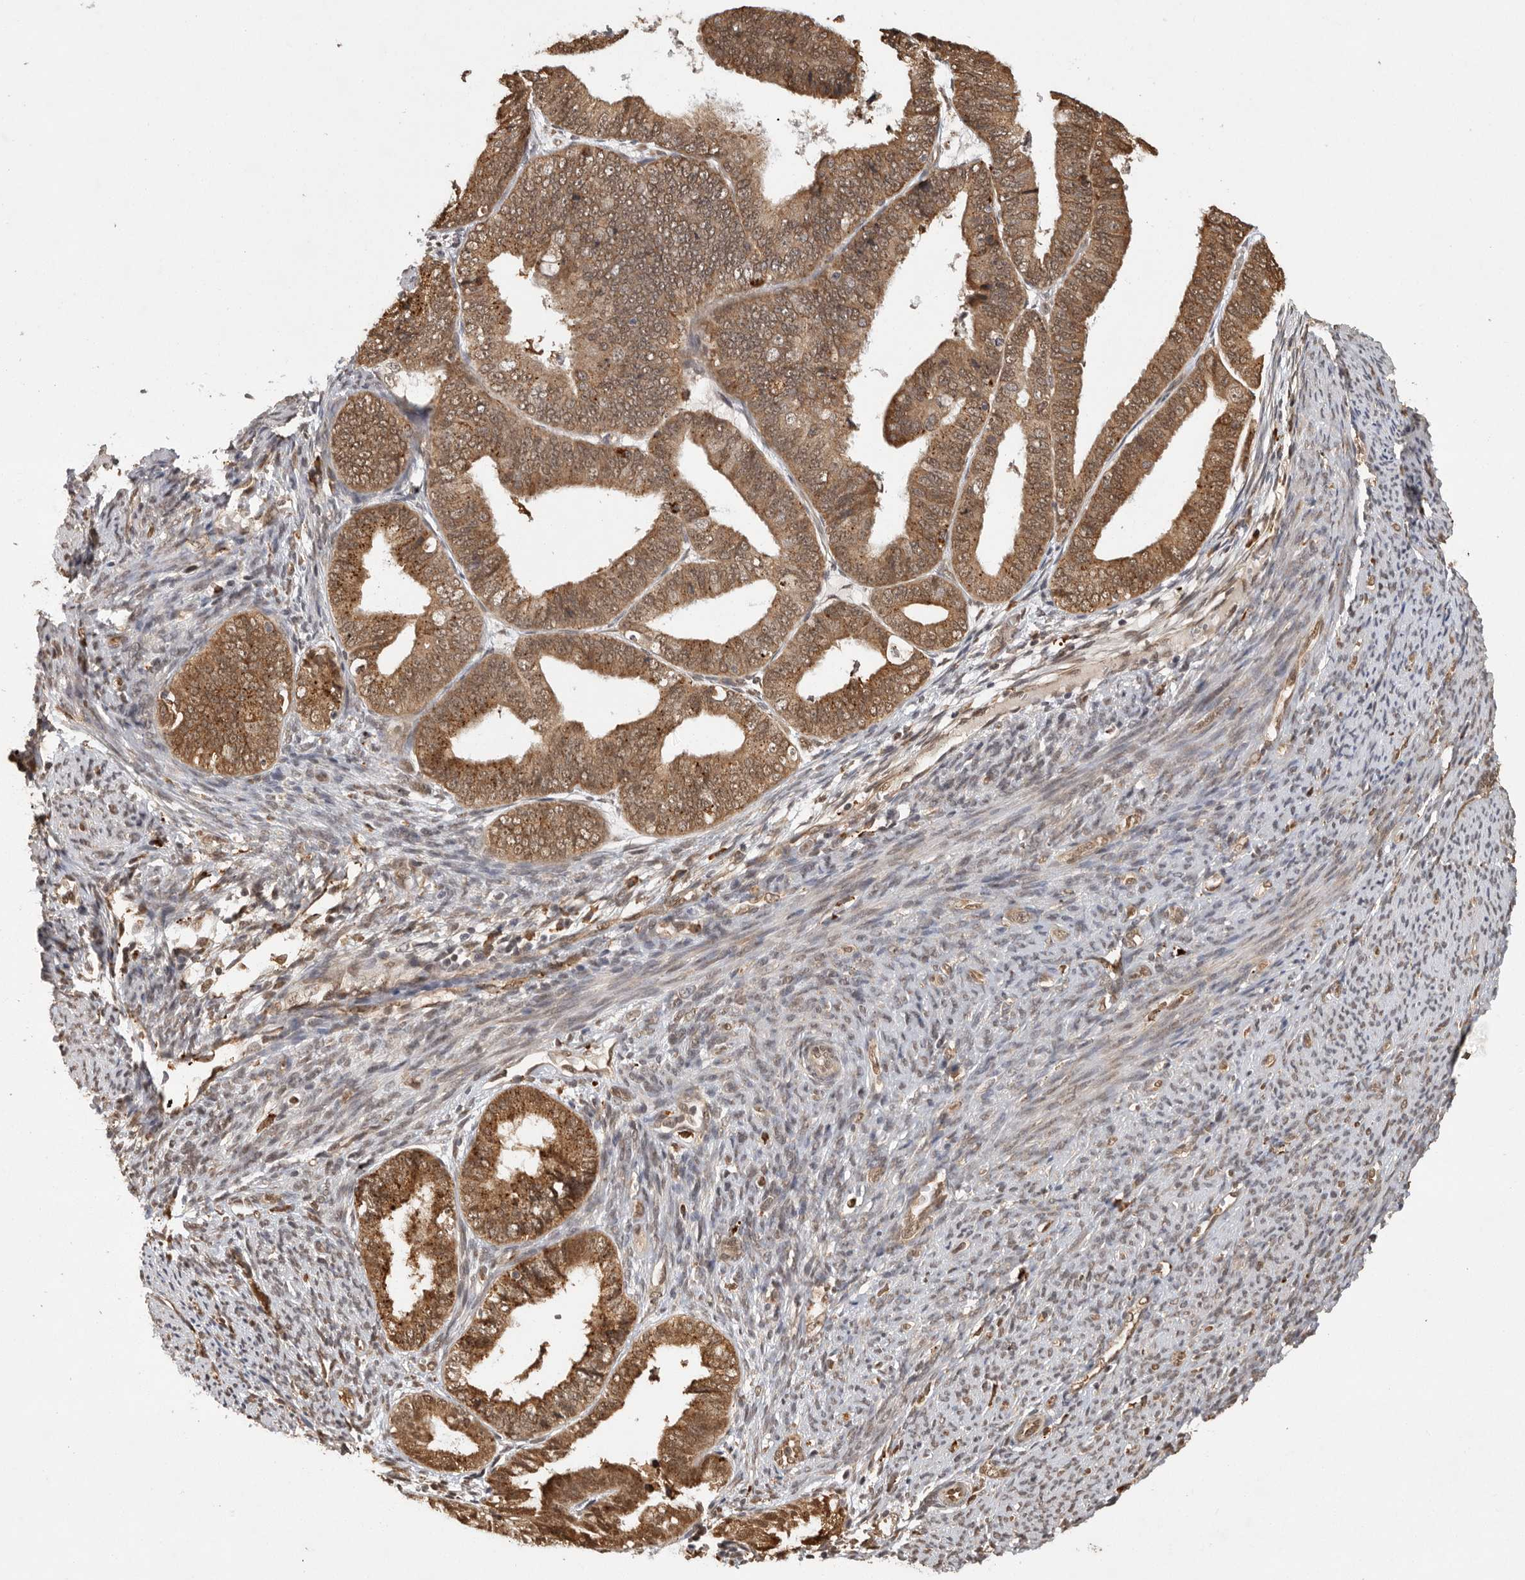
{"staining": {"intensity": "moderate", "quantity": ">75%", "location": "cytoplasmic/membranous"}, "tissue": "endometrial cancer", "cell_type": "Tumor cells", "image_type": "cancer", "snomed": [{"axis": "morphology", "description": "Adenocarcinoma, NOS"}, {"axis": "topography", "description": "Endometrium"}], "caption": "Moderate cytoplasmic/membranous positivity for a protein is appreciated in approximately >75% of tumor cells of endometrial cancer using immunohistochemistry (IHC).", "gene": "ZNF83", "patient": {"sex": "female", "age": 63}}